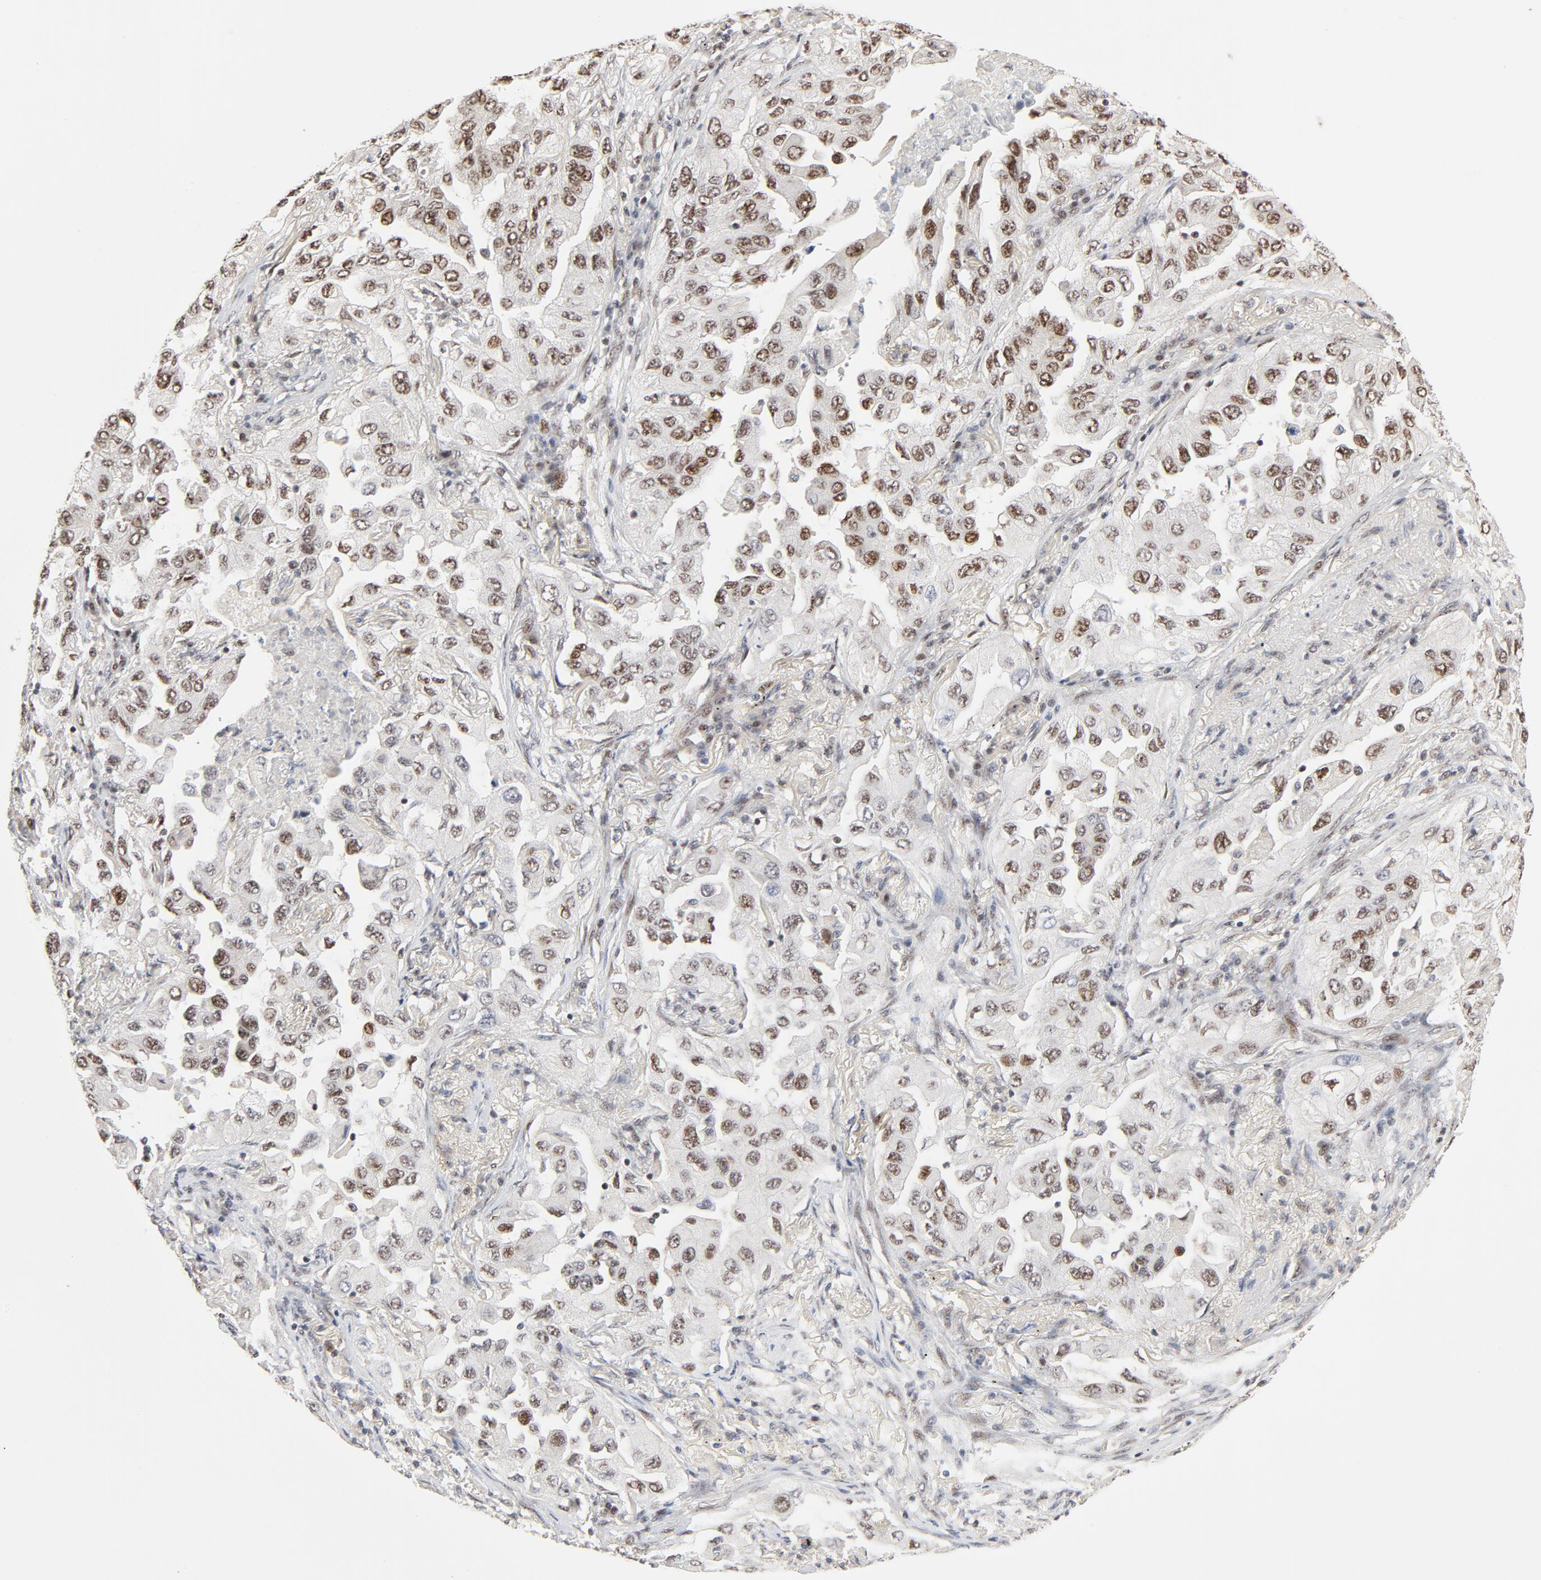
{"staining": {"intensity": "moderate", "quantity": ">75%", "location": "nuclear"}, "tissue": "lung cancer", "cell_type": "Tumor cells", "image_type": "cancer", "snomed": [{"axis": "morphology", "description": "Adenocarcinoma, NOS"}, {"axis": "topography", "description": "Lung"}], "caption": "An image showing moderate nuclear positivity in about >75% of tumor cells in lung cancer (adenocarcinoma), as visualized by brown immunohistochemical staining.", "gene": "GTF2I", "patient": {"sex": "female", "age": 65}}